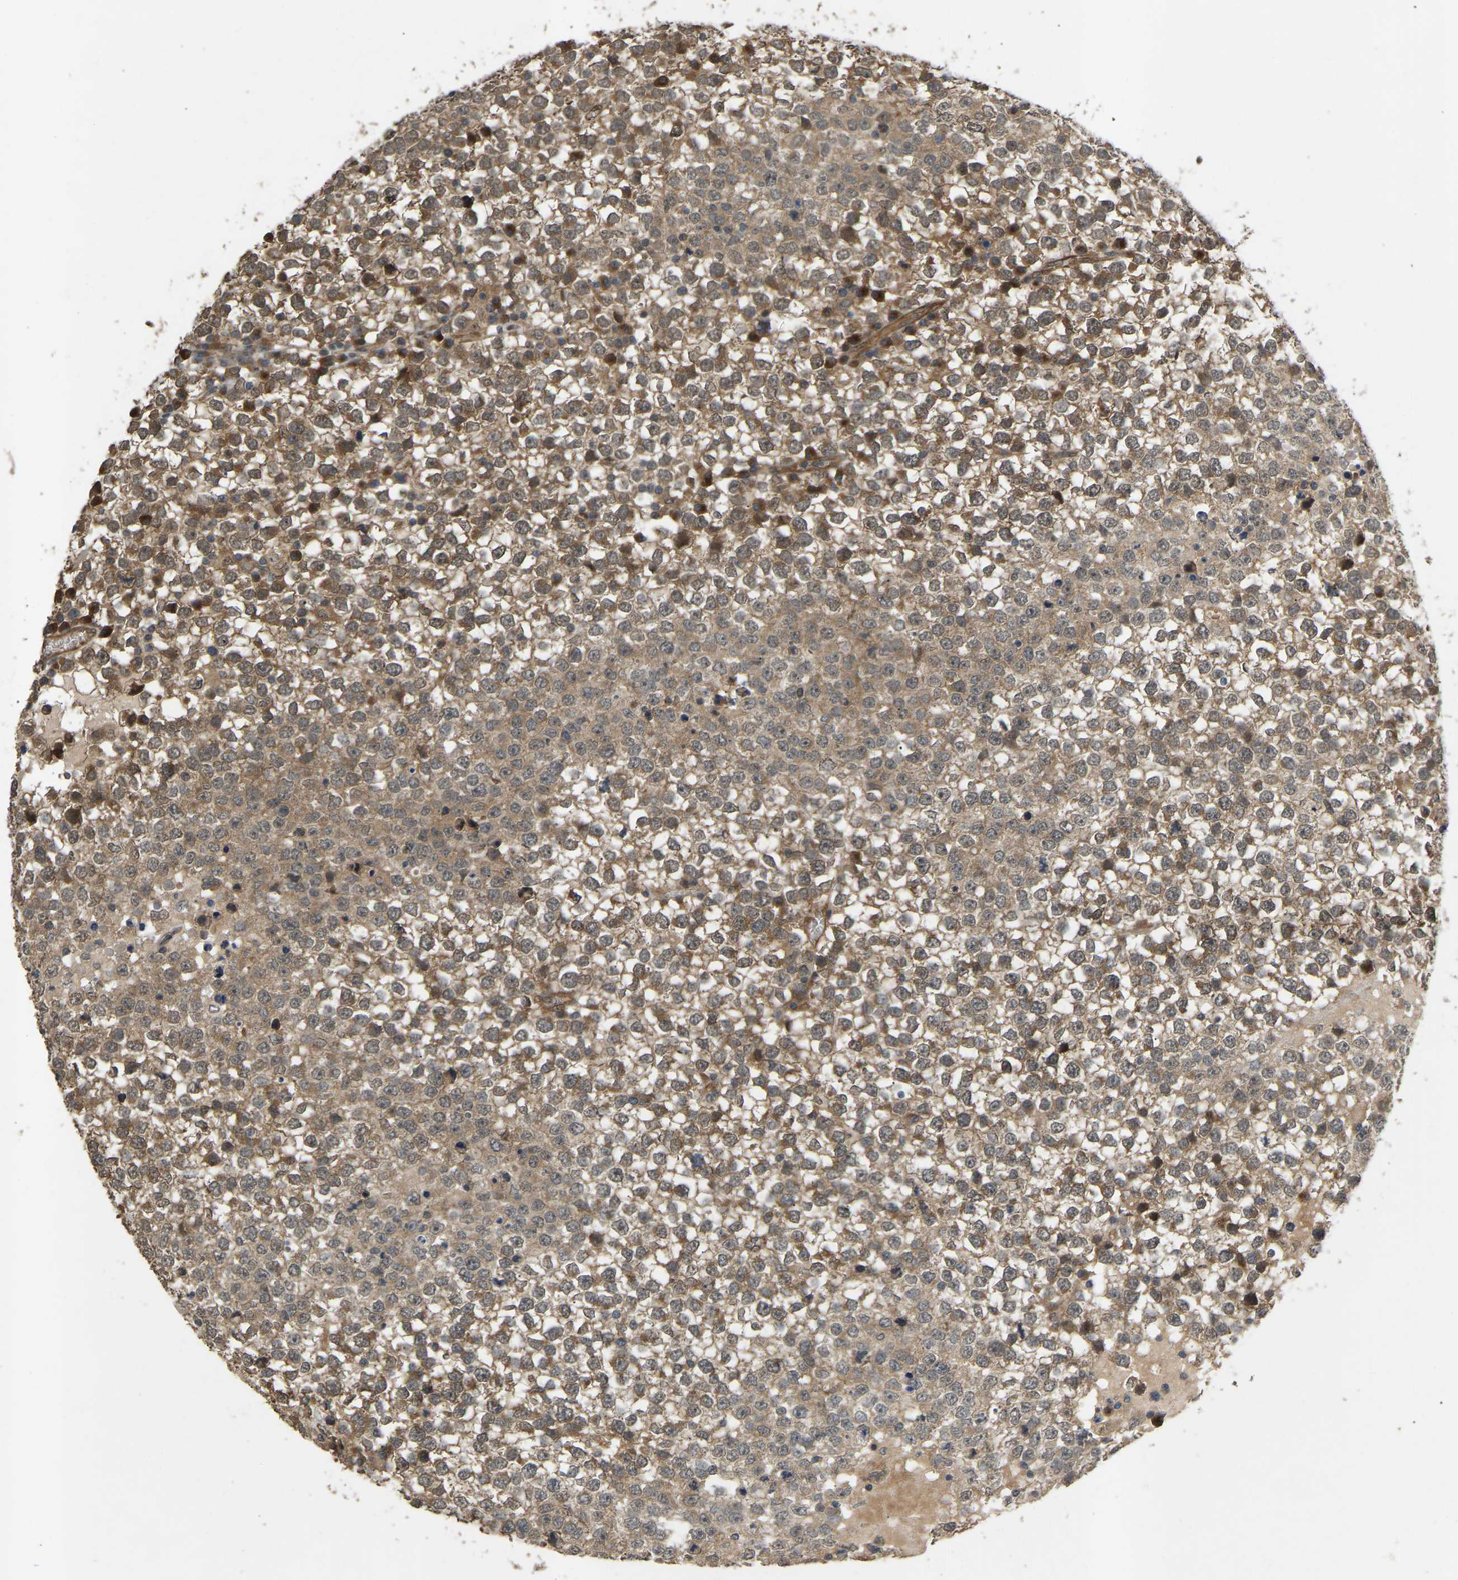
{"staining": {"intensity": "moderate", "quantity": "25%-75%", "location": "cytoplasmic/membranous"}, "tissue": "testis cancer", "cell_type": "Tumor cells", "image_type": "cancer", "snomed": [{"axis": "morphology", "description": "Seminoma, NOS"}, {"axis": "topography", "description": "Testis"}], "caption": "This photomicrograph demonstrates testis cancer (seminoma) stained with IHC to label a protein in brown. The cytoplasmic/membranous of tumor cells show moderate positivity for the protein. Nuclei are counter-stained blue.", "gene": "LIMK2", "patient": {"sex": "male", "age": 65}}